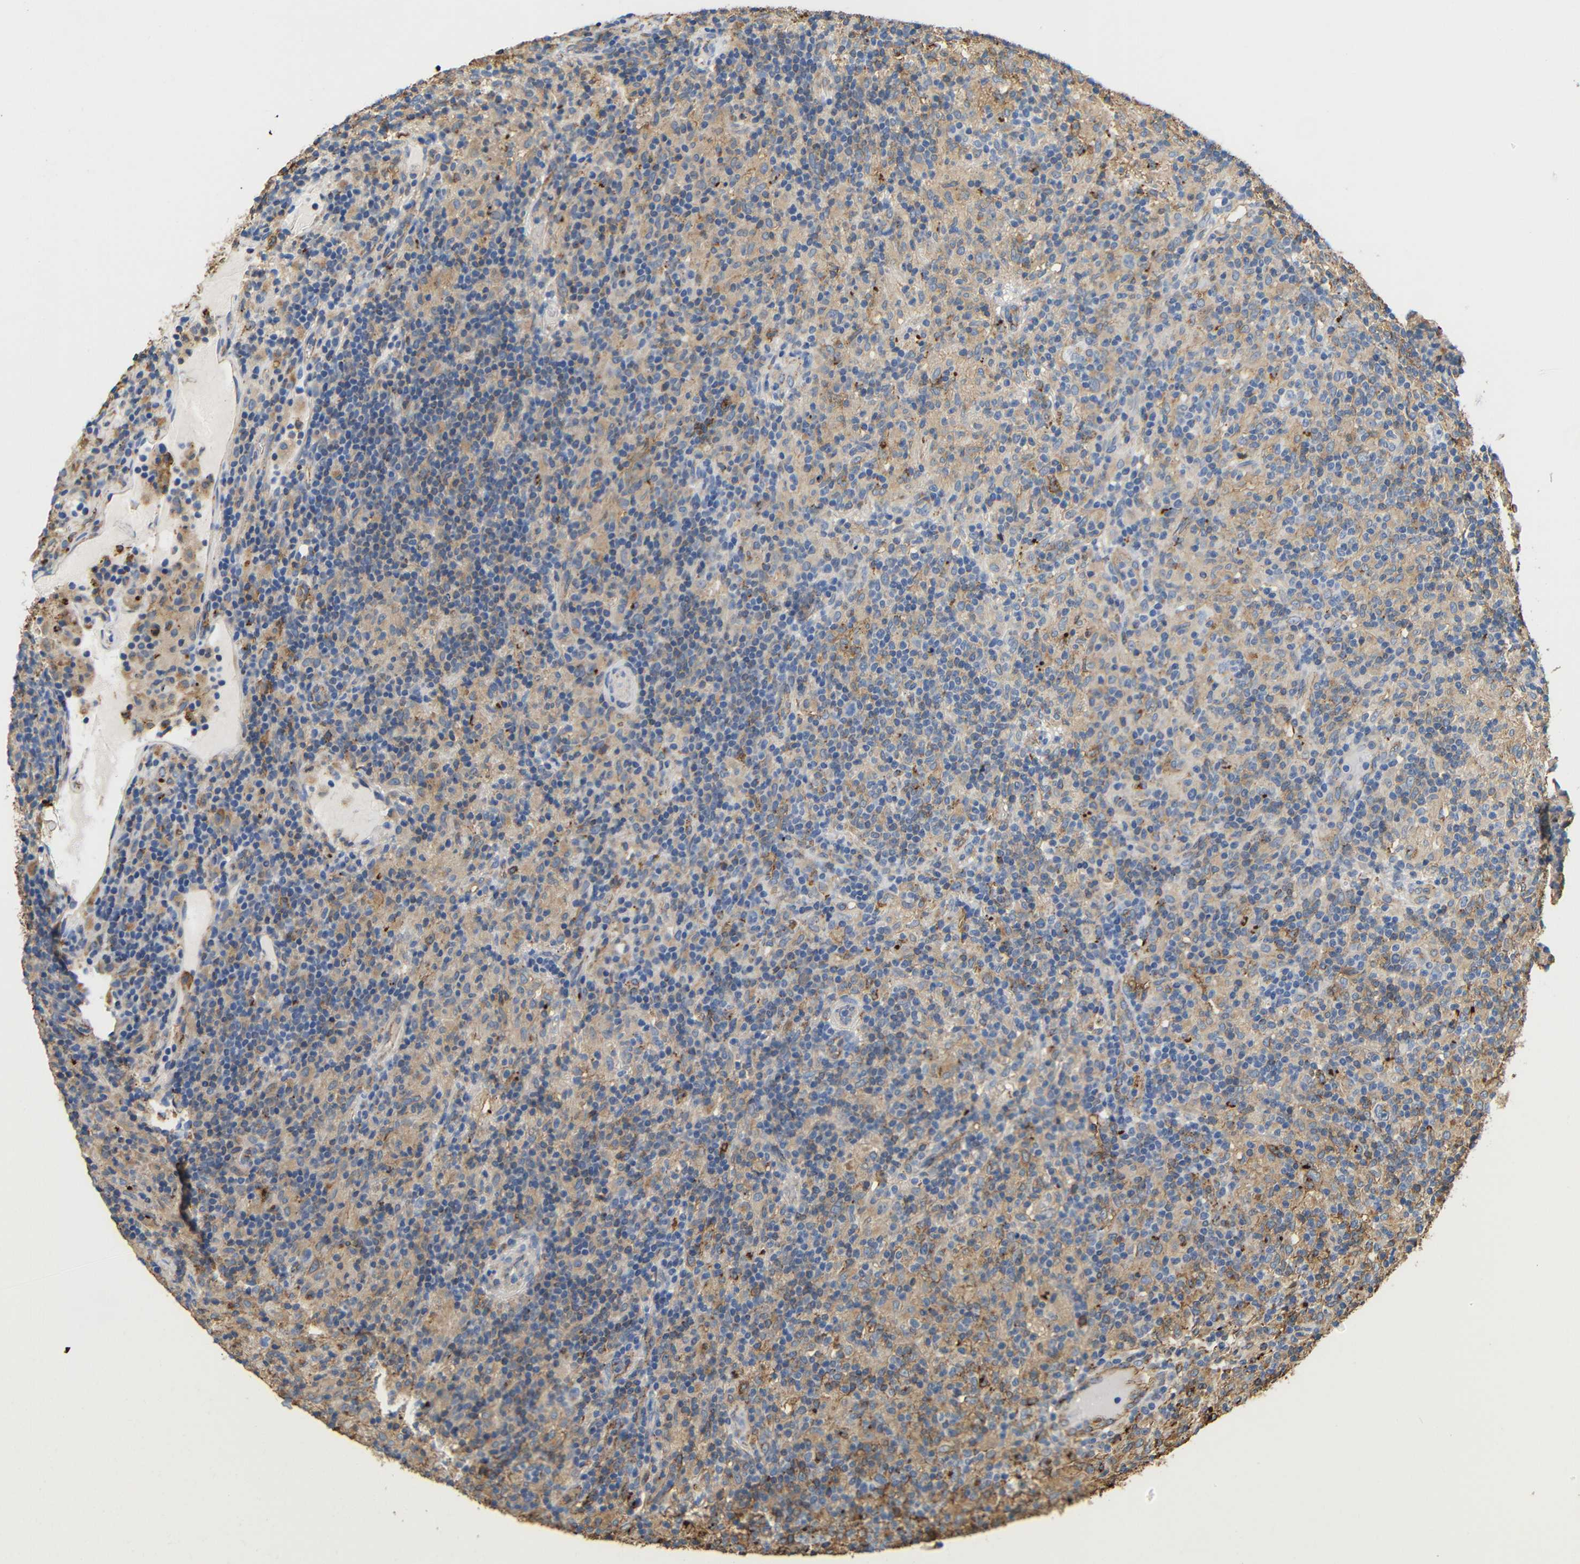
{"staining": {"intensity": "weak", "quantity": ">75%", "location": "cytoplasmic/membranous"}, "tissue": "lymphoma", "cell_type": "Tumor cells", "image_type": "cancer", "snomed": [{"axis": "morphology", "description": "Hodgkin's disease, NOS"}, {"axis": "topography", "description": "Lymph node"}], "caption": "Protein expression analysis of Hodgkin's disease reveals weak cytoplasmic/membranous positivity in approximately >75% of tumor cells. (Stains: DAB (3,3'-diaminobenzidine) in brown, nuclei in blue, Microscopy: brightfield microscopy at high magnification).", "gene": "HLA-DQB1", "patient": {"sex": "male", "age": 70}}